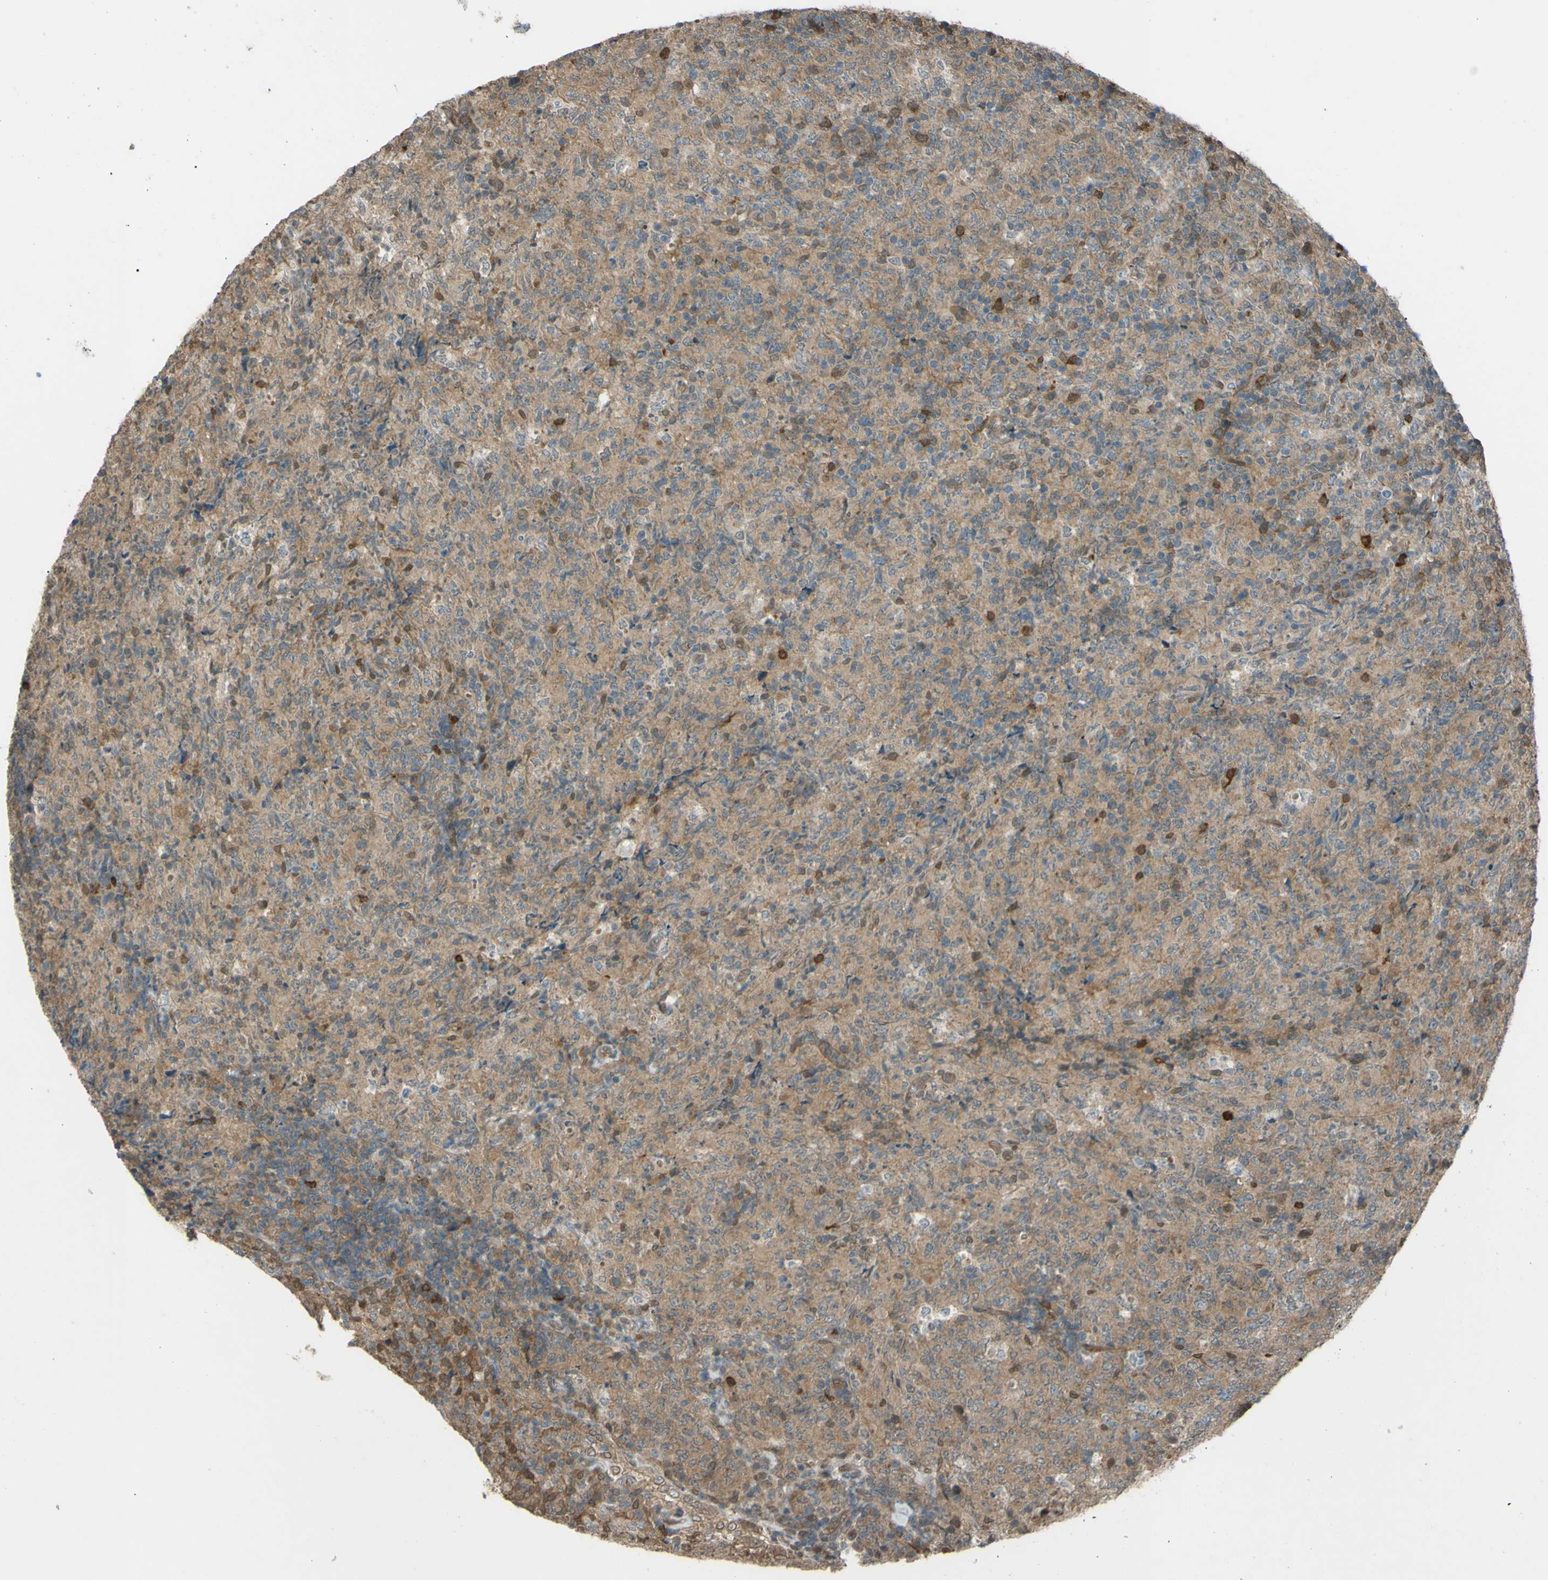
{"staining": {"intensity": "weak", "quantity": ">75%", "location": "cytoplasmic/membranous"}, "tissue": "lymphoma", "cell_type": "Tumor cells", "image_type": "cancer", "snomed": [{"axis": "morphology", "description": "Malignant lymphoma, non-Hodgkin's type, High grade"}, {"axis": "topography", "description": "Tonsil"}], "caption": "This micrograph shows IHC staining of human lymphoma, with low weak cytoplasmic/membranous staining in approximately >75% of tumor cells.", "gene": "YWHAQ", "patient": {"sex": "female", "age": 36}}